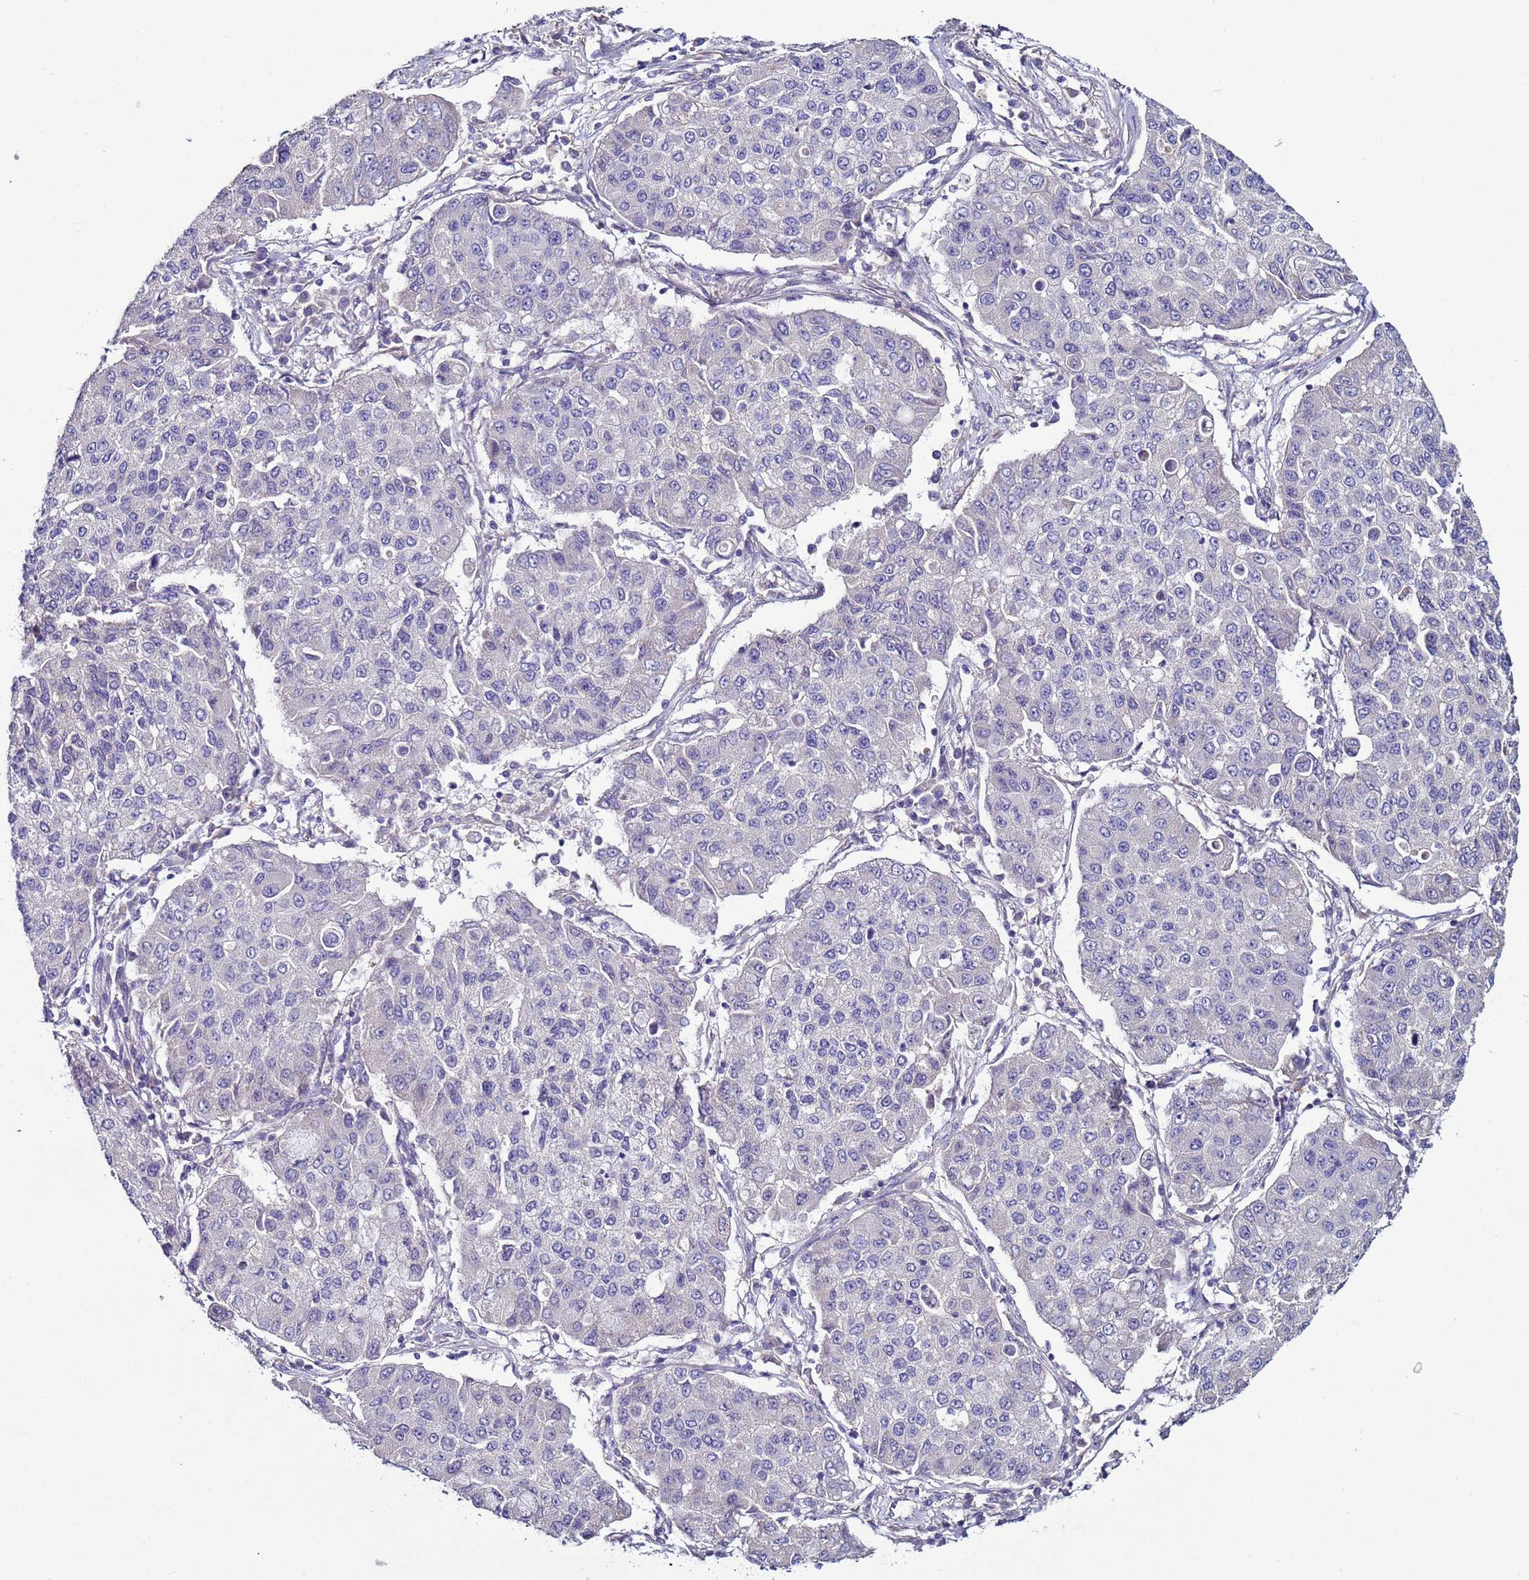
{"staining": {"intensity": "negative", "quantity": "none", "location": "none"}, "tissue": "lung cancer", "cell_type": "Tumor cells", "image_type": "cancer", "snomed": [{"axis": "morphology", "description": "Squamous cell carcinoma, NOS"}, {"axis": "topography", "description": "Lung"}], "caption": "An immunohistochemistry (IHC) histopathology image of lung cancer is shown. There is no staining in tumor cells of lung cancer. Nuclei are stained in blue.", "gene": "RABL2B", "patient": {"sex": "male", "age": 74}}